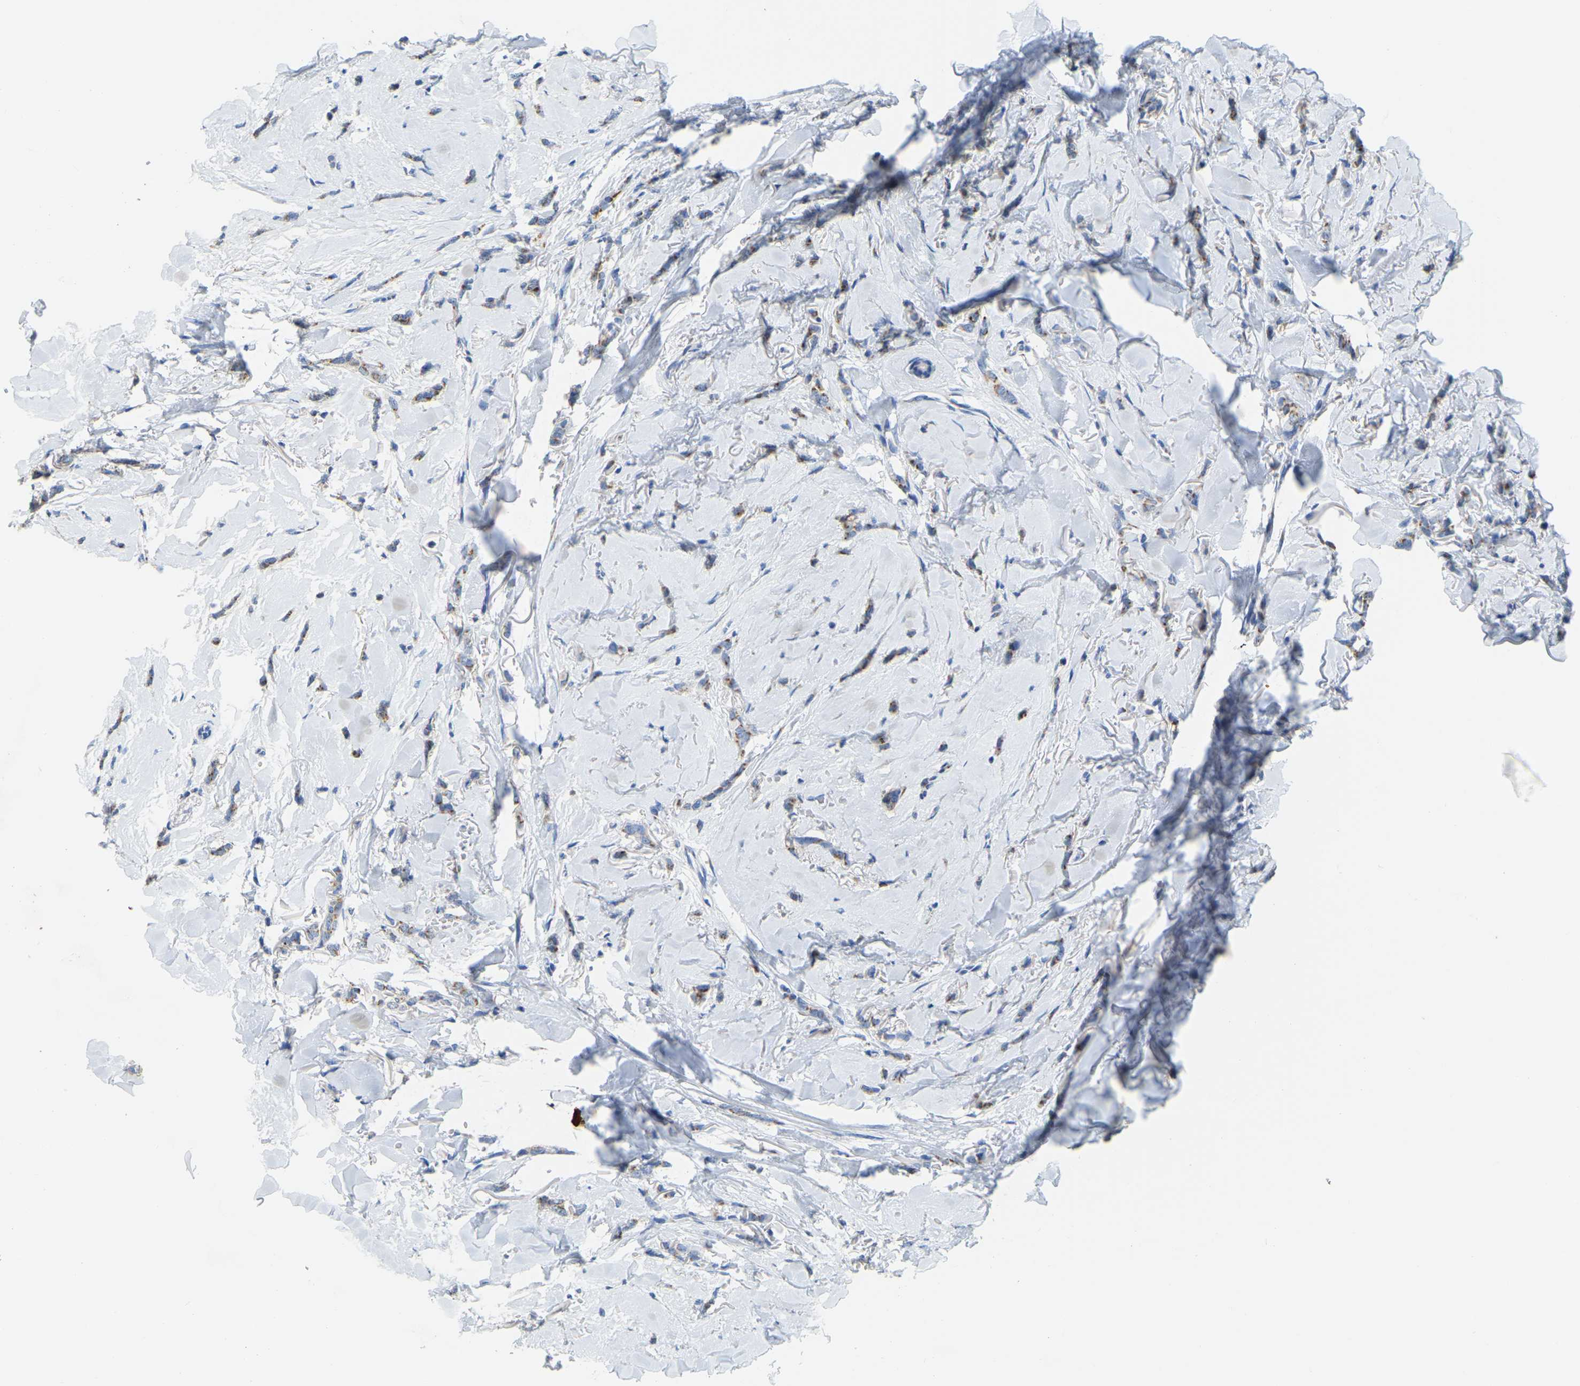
{"staining": {"intensity": "moderate", "quantity": "<25%", "location": "cytoplasmic/membranous"}, "tissue": "breast cancer", "cell_type": "Tumor cells", "image_type": "cancer", "snomed": [{"axis": "morphology", "description": "Lobular carcinoma"}, {"axis": "topography", "description": "Skin"}, {"axis": "topography", "description": "Breast"}], "caption": "Lobular carcinoma (breast) tissue displays moderate cytoplasmic/membranous positivity in approximately <25% of tumor cells", "gene": "FAM174A", "patient": {"sex": "female", "age": 46}}